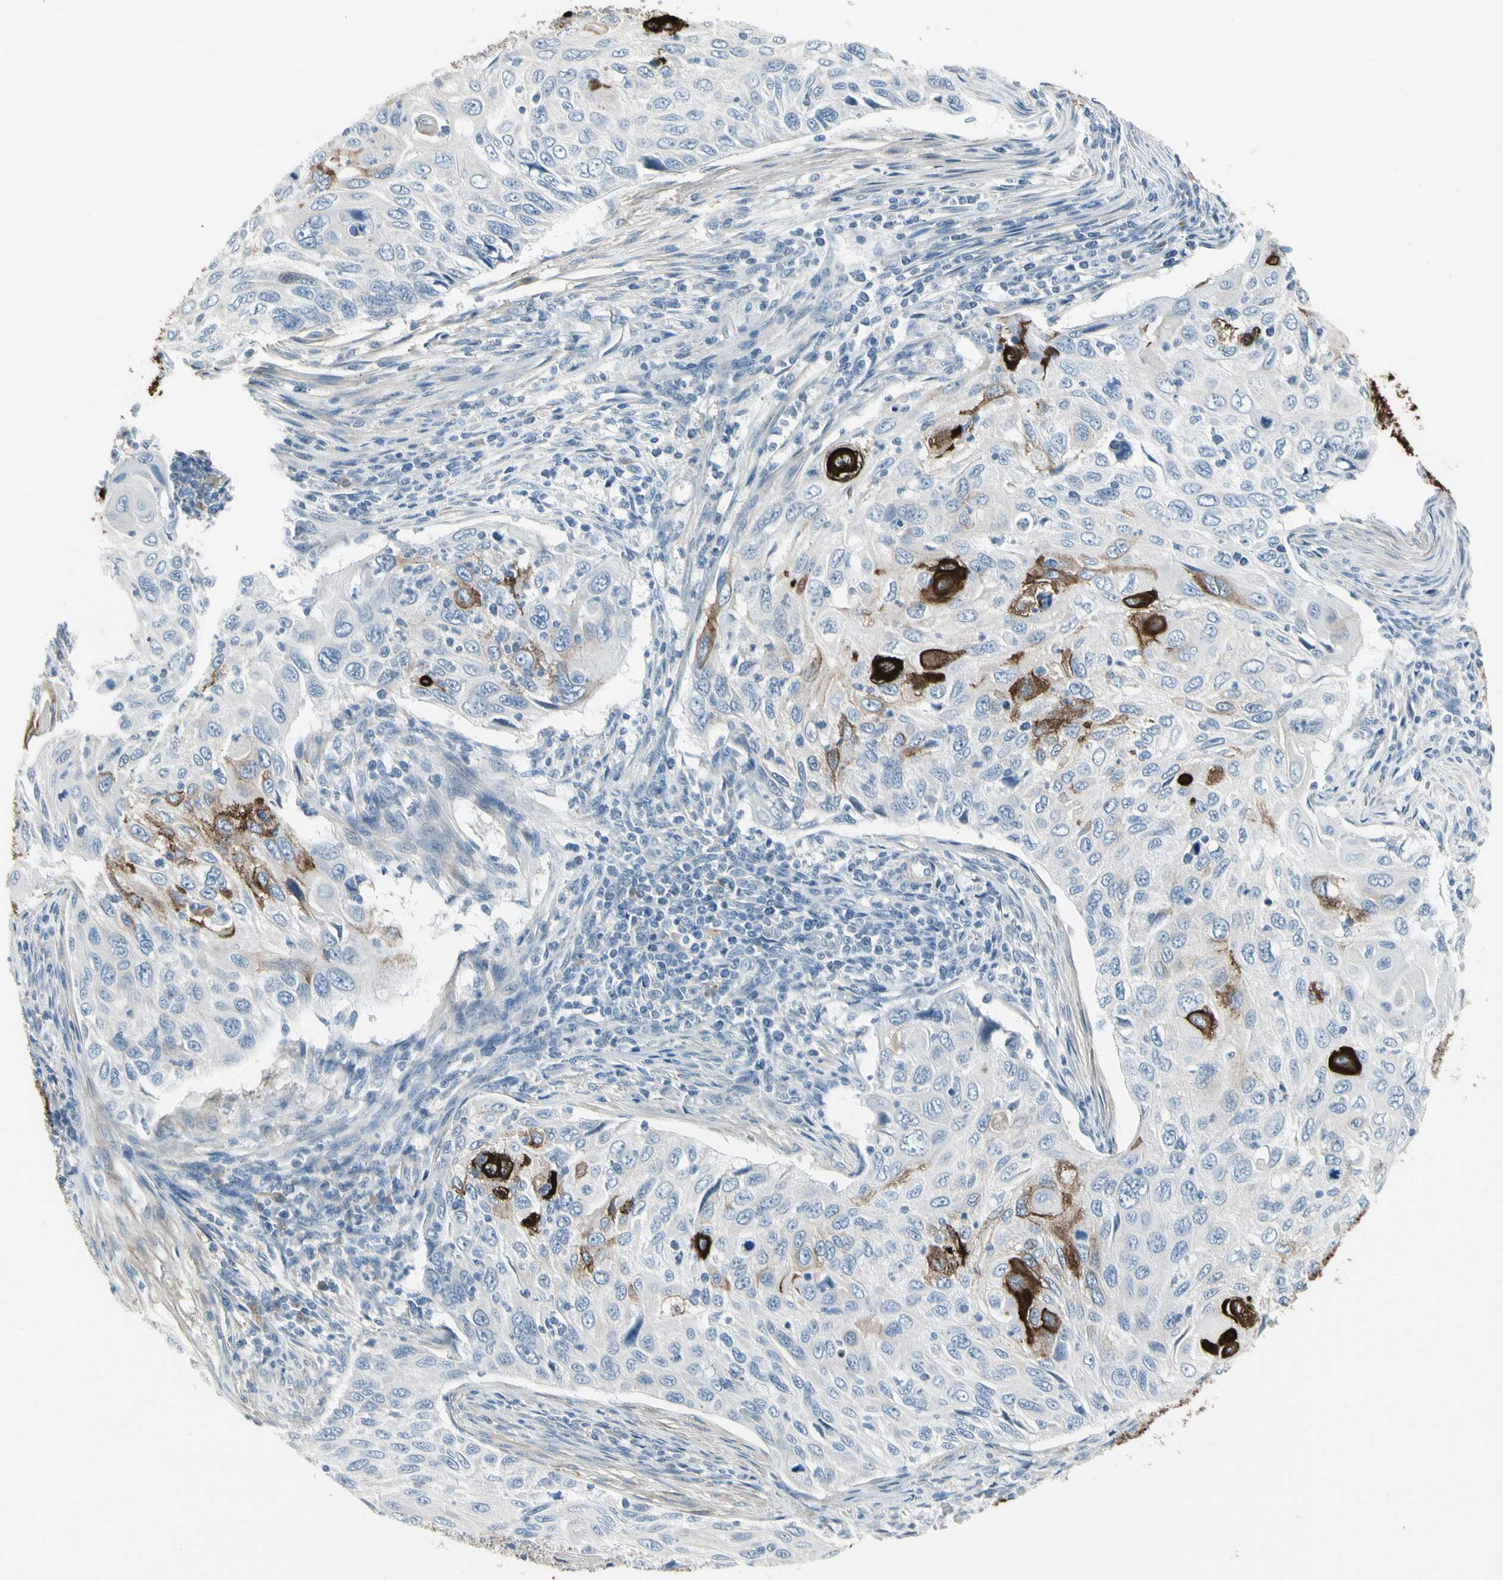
{"staining": {"intensity": "strong", "quantity": "<25%", "location": "cytoplasmic/membranous"}, "tissue": "cervical cancer", "cell_type": "Tumor cells", "image_type": "cancer", "snomed": [{"axis": "morphology", "description": "Squamous cell carcinoma, NOS"}, {"axis": "topography", "description": "Cervix"}], "caption": "Human cervical squamous cell carcinoma stained with a protein marker exhibits strong staining in tumor cells.", "gene": "PIGR", "patient": {"sex": "female", "age": 70}}